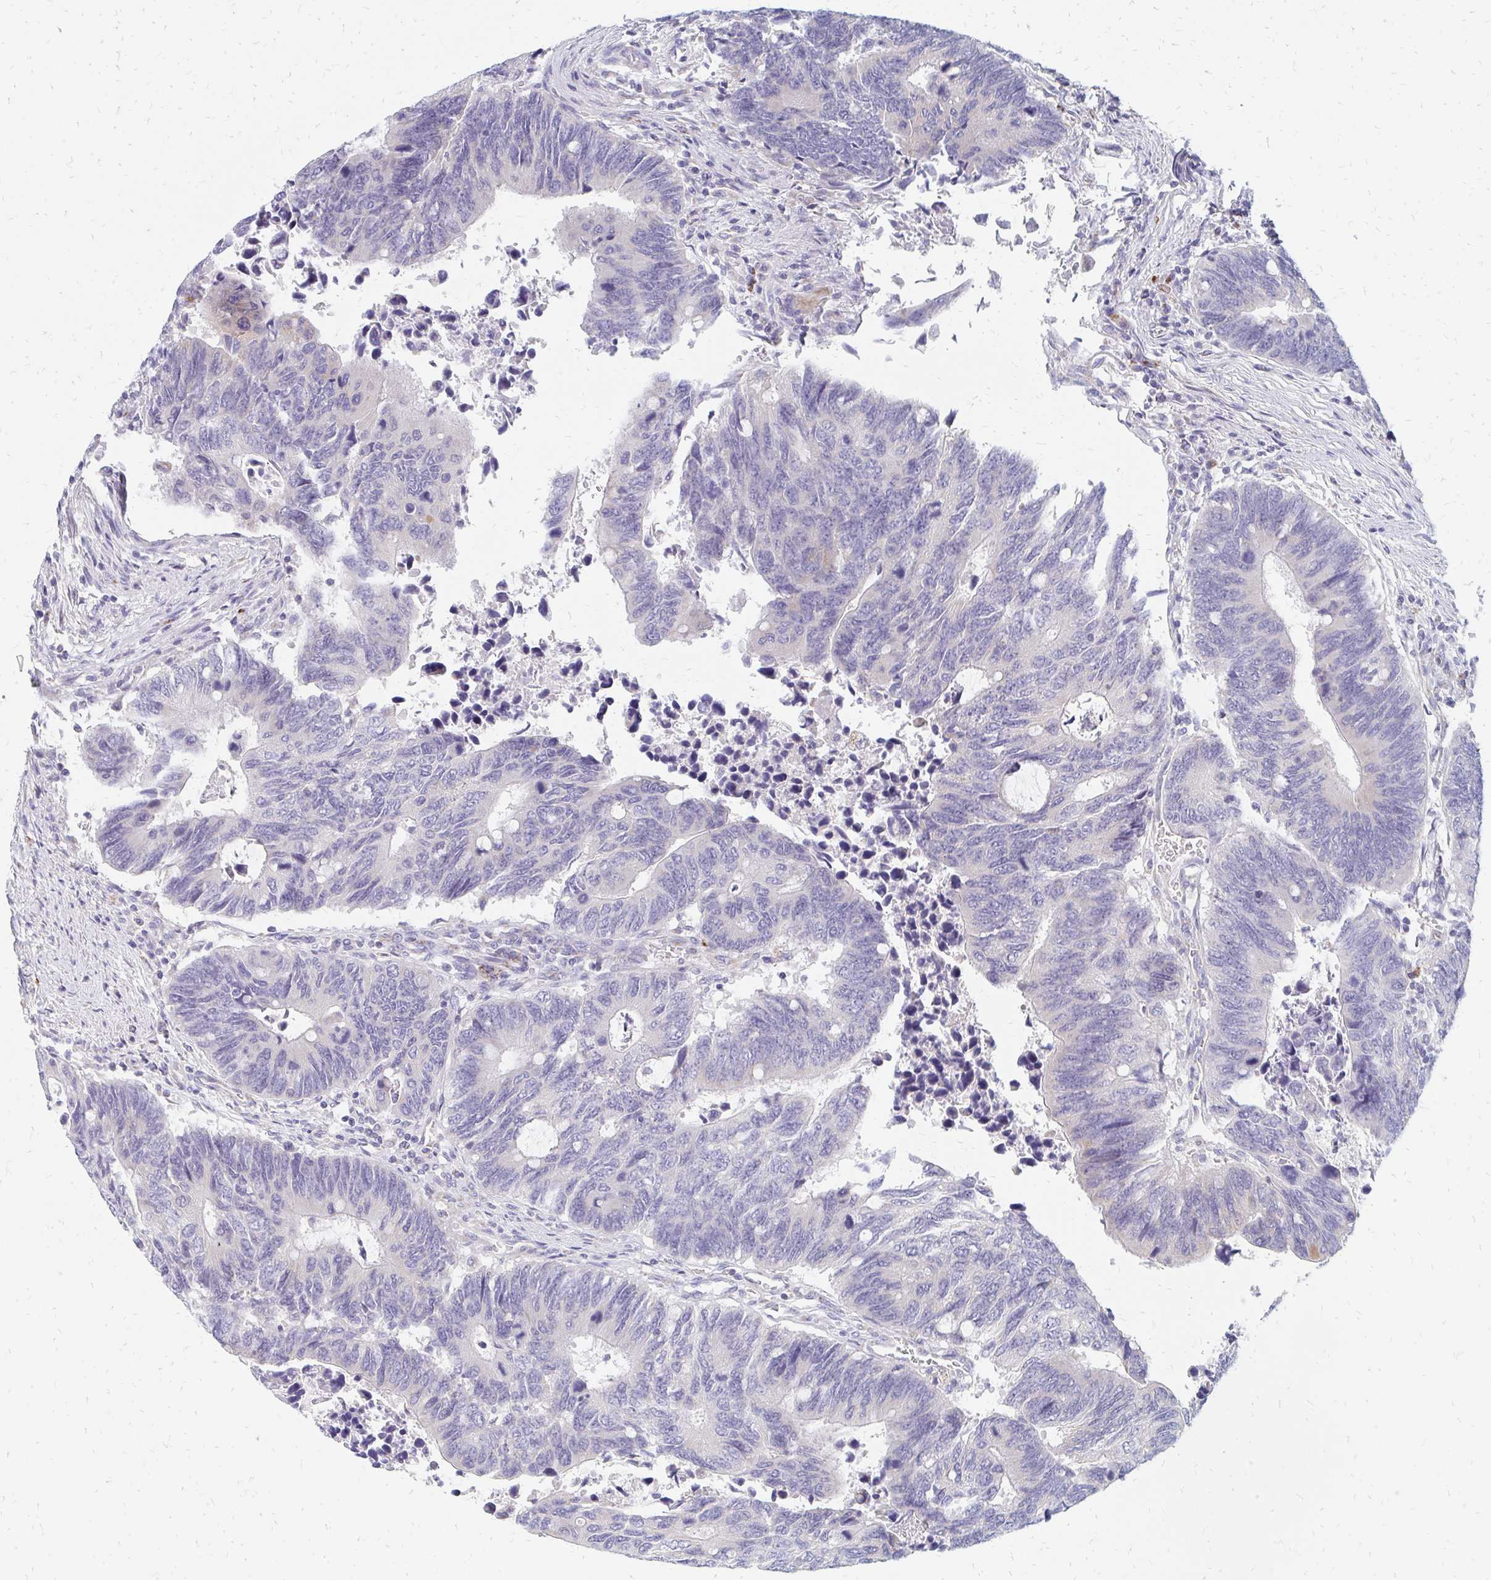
{"staining": {"intensity": "negative", "quantity": "none", "location": "none"}, "tissue": "colorectal cancer", "cell_type": "Tumor cells", "image_type": "cancer", "snomed": [{"axis": "morphology", "description": "Adenocarcinoma, NOS"}, {"axis": "topography", "description": "Colon"}], "caption": "Colorectal cancer (adenocarcinoma) was stained to show a protein in brown. There is no significant positivity in tumor cells.", "gene": "OR10V1", "patient": {"sex": "male", "age": 87}}